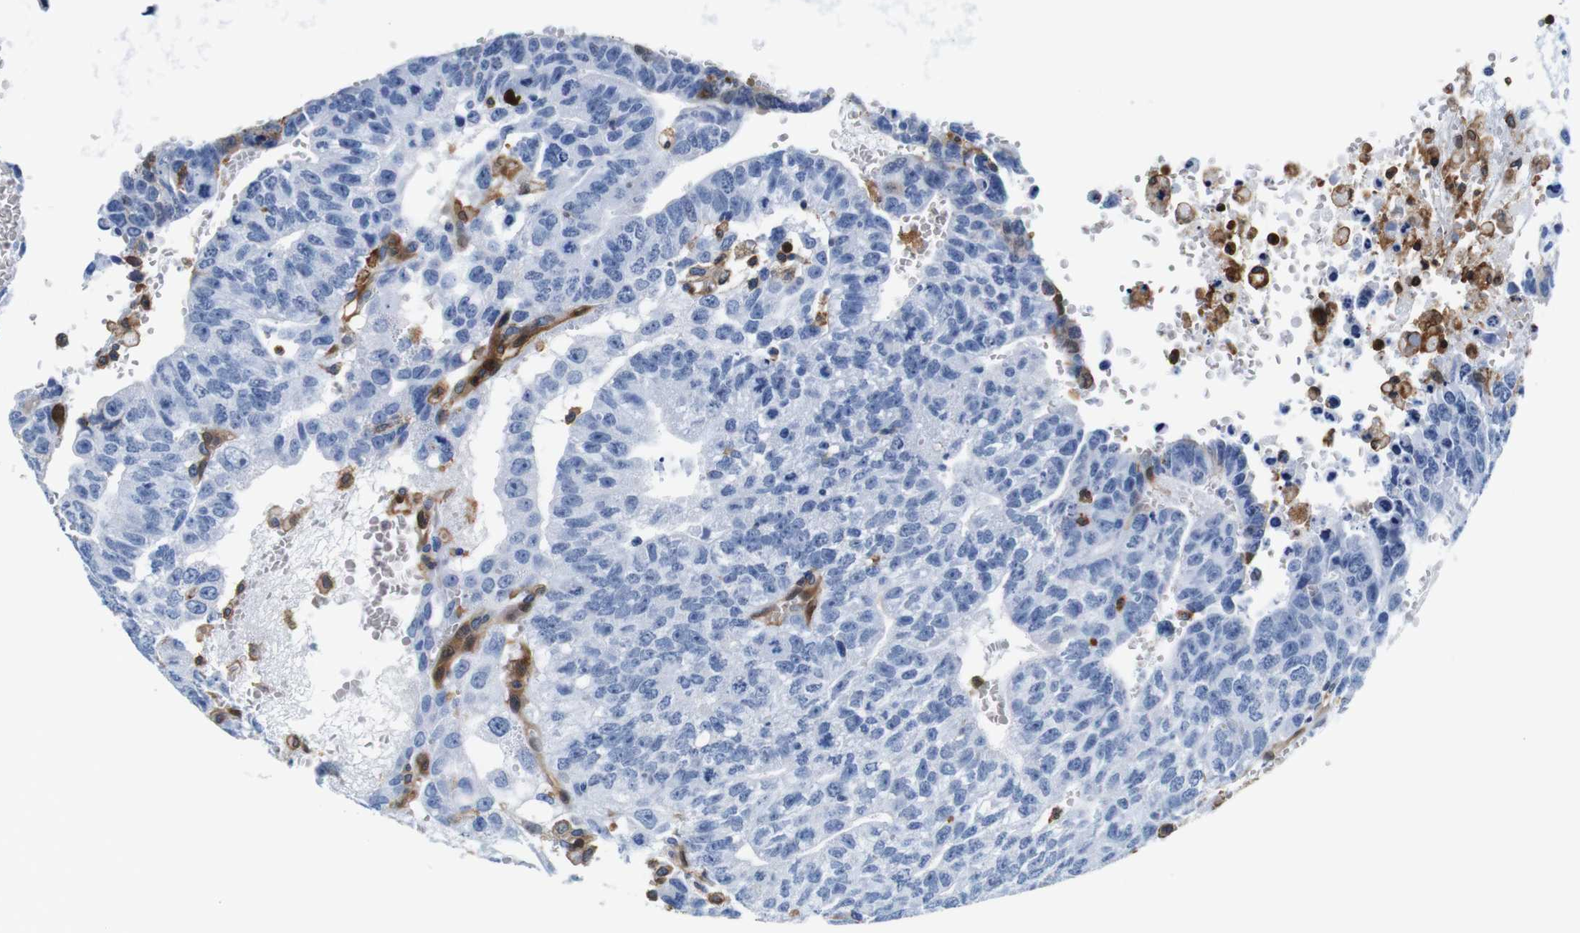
{"staining": {"intensity": "negative", "quantity": "none", "location": "none"}, "tissue": "testis cancer", "cell_type": "Tumor cells", "image_type": "cancer", "snomed": [{"axis": "morphology", "description": "Seminoma, NOS"}, {"axis": "morphology", "description": "Carcinoma, Embryonal, NOS"}, {"axis": "topography", "description": "Testis"}], "caption": "Immunohistochemical staining of testis seminoma displays no significant expression in tumor cells. Nuclei are stained in blue.", "gene": "ANXA1", "patient": {"sex": "male", "age": 52}}